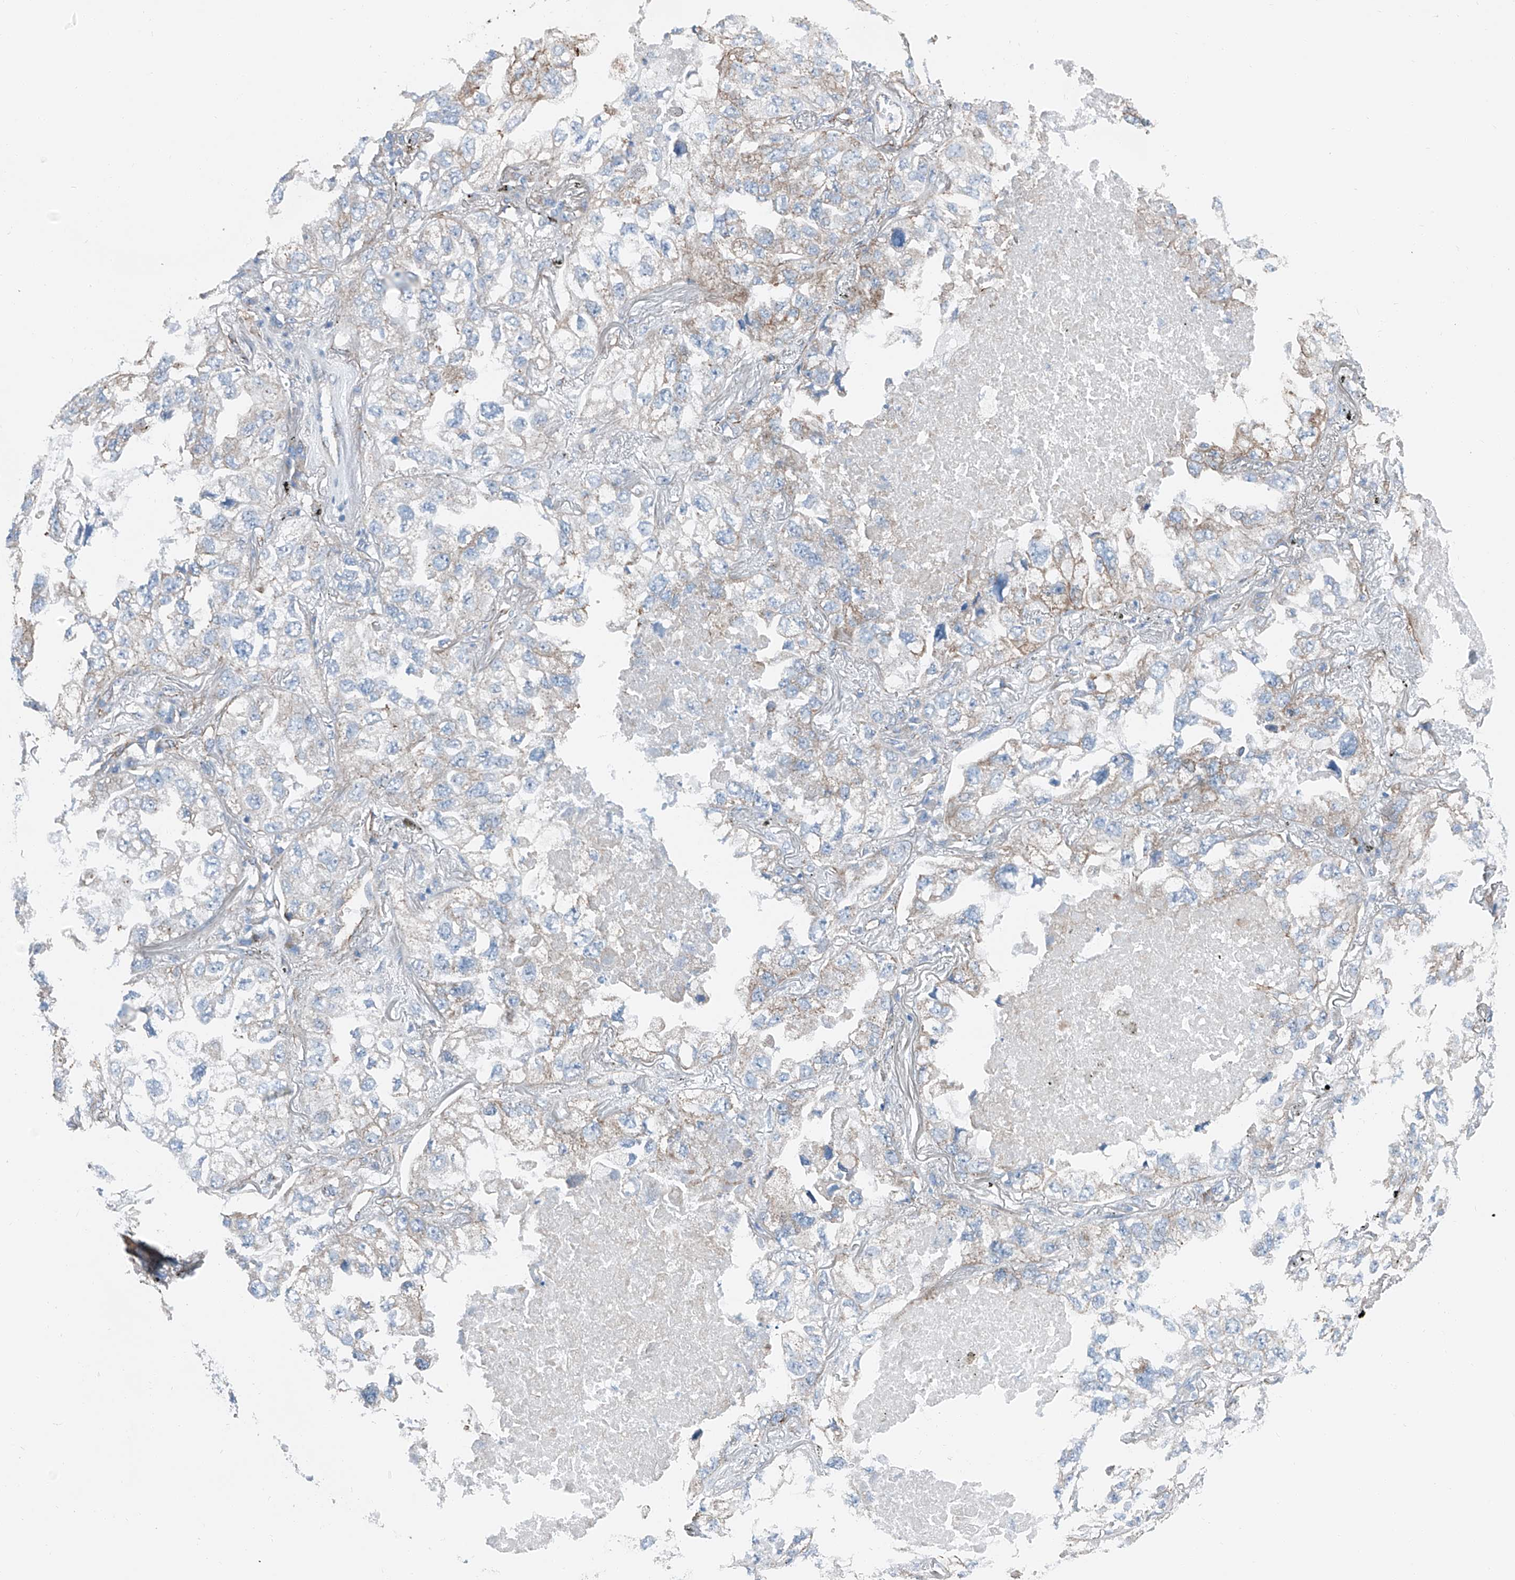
{"staining": {"intensity": "weak", "quantity": "<25%", "location": "cytoplasmic/membranous"}, "tissue": "lung cancer", "cell_type": "Tumor cells", "image_type": "cancer", "snomed": [{"axis": "morphology", "description": "Adenocarcinoma, NOS"}, {"axis": "topography", "description": "Lung"}], "caption": "Lung cancer (adenocarcinoma) stained for a protein using IHC exhibits no positivity tumor cells.", "gene": "THEMIS2", "patient": {"sex": "male", "age": 65}}